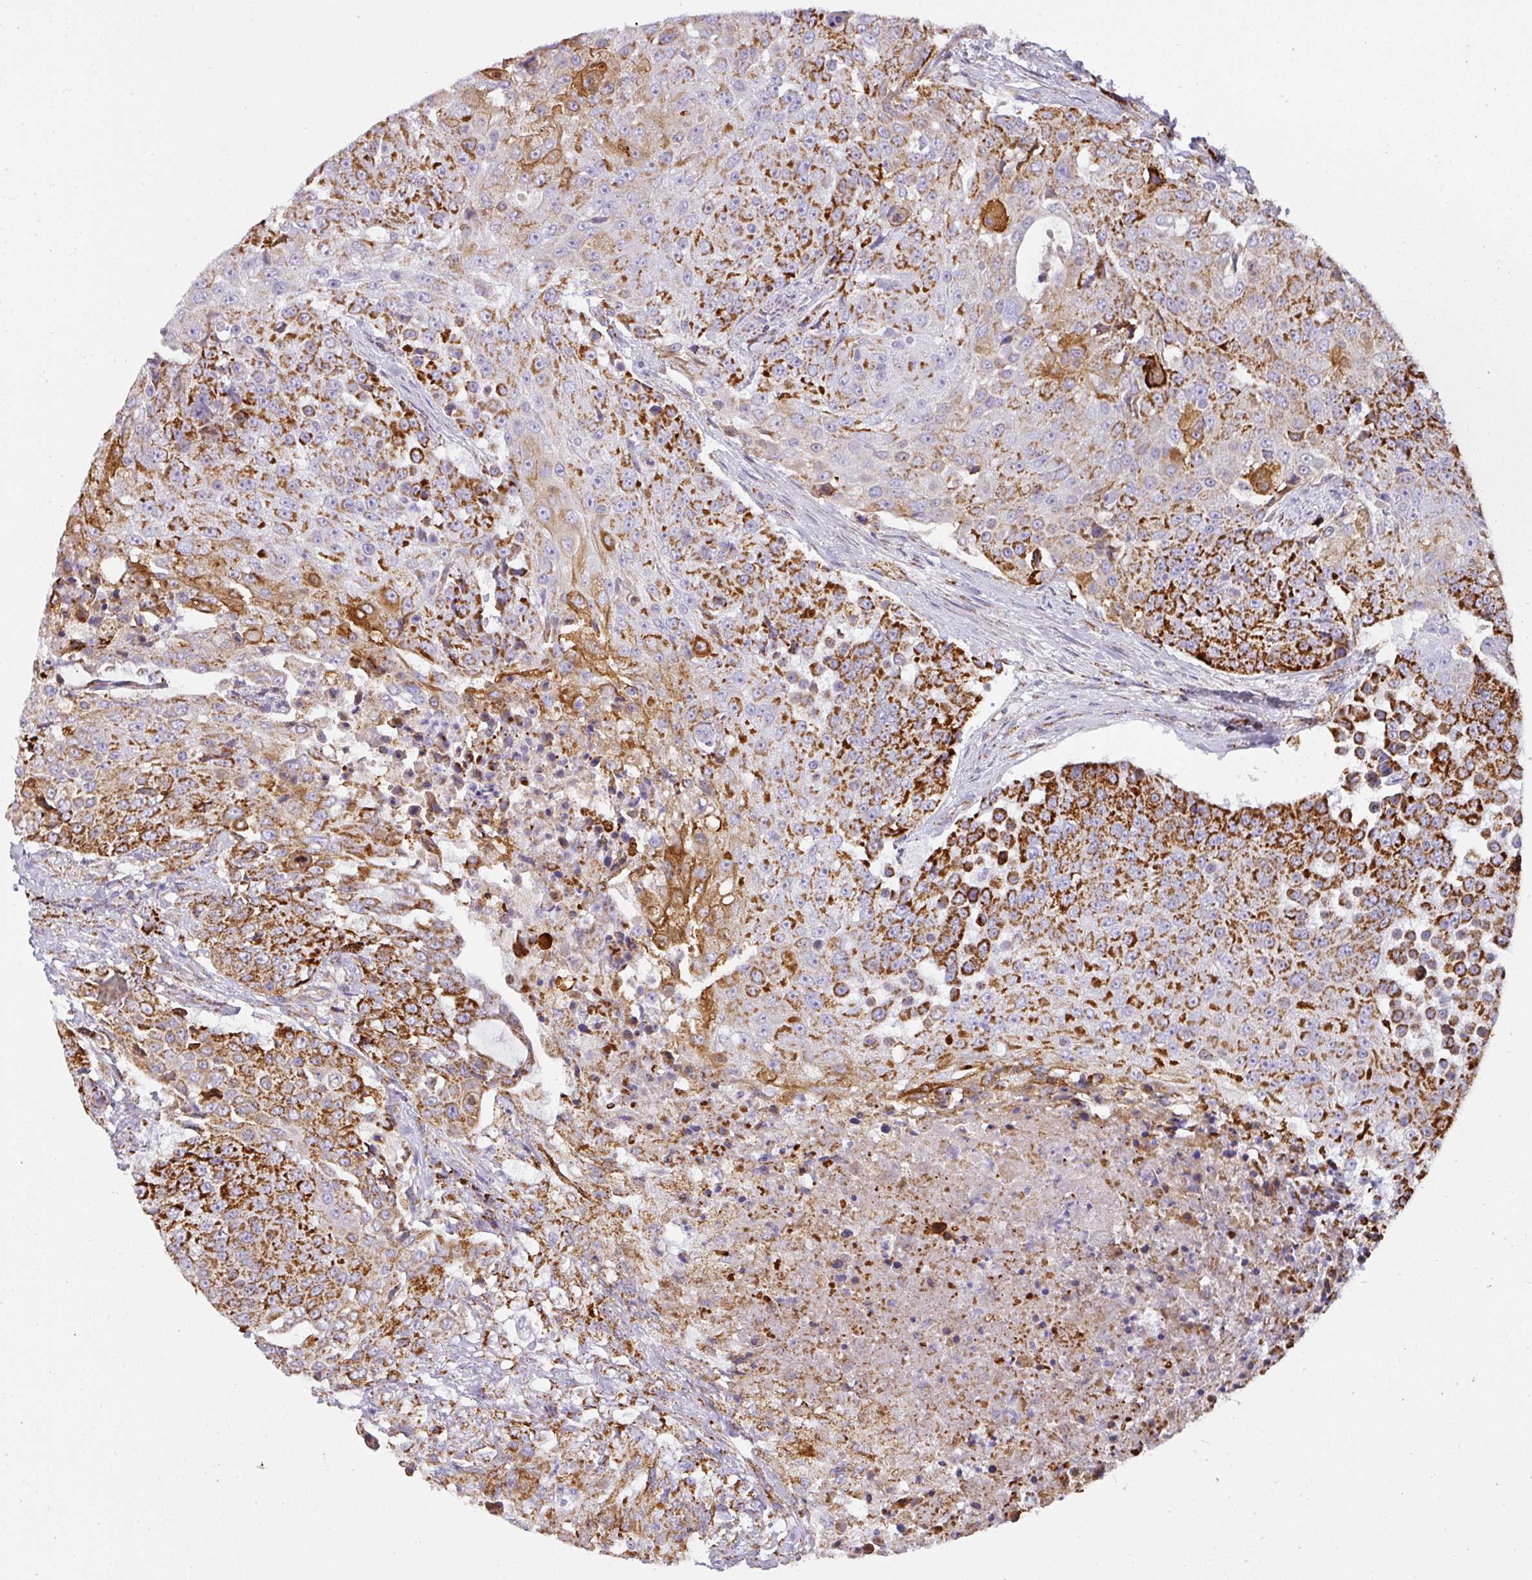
{"staining": {"intensity": "strong", "quantity": ">75%", "location": "cytoplasmic/membranous"}, "tissue": "urothelial cancer", "cell_type": "Tumor cells", "image_type": "cancer", "snomed": [{"axis": "morphology", "description": "Urothelial carcinoma, High grade"}, {"axis": "topography", "description": "Urinary bladder"}], "caption": "Brown immunohistochemical staining in urothelial cancer exhibits strong cytoplasmic/membranous staining in approximately >75% of tumor cells.", "gene": "UQCRFS1", "patient": {"sex": "female", "age": 63}}